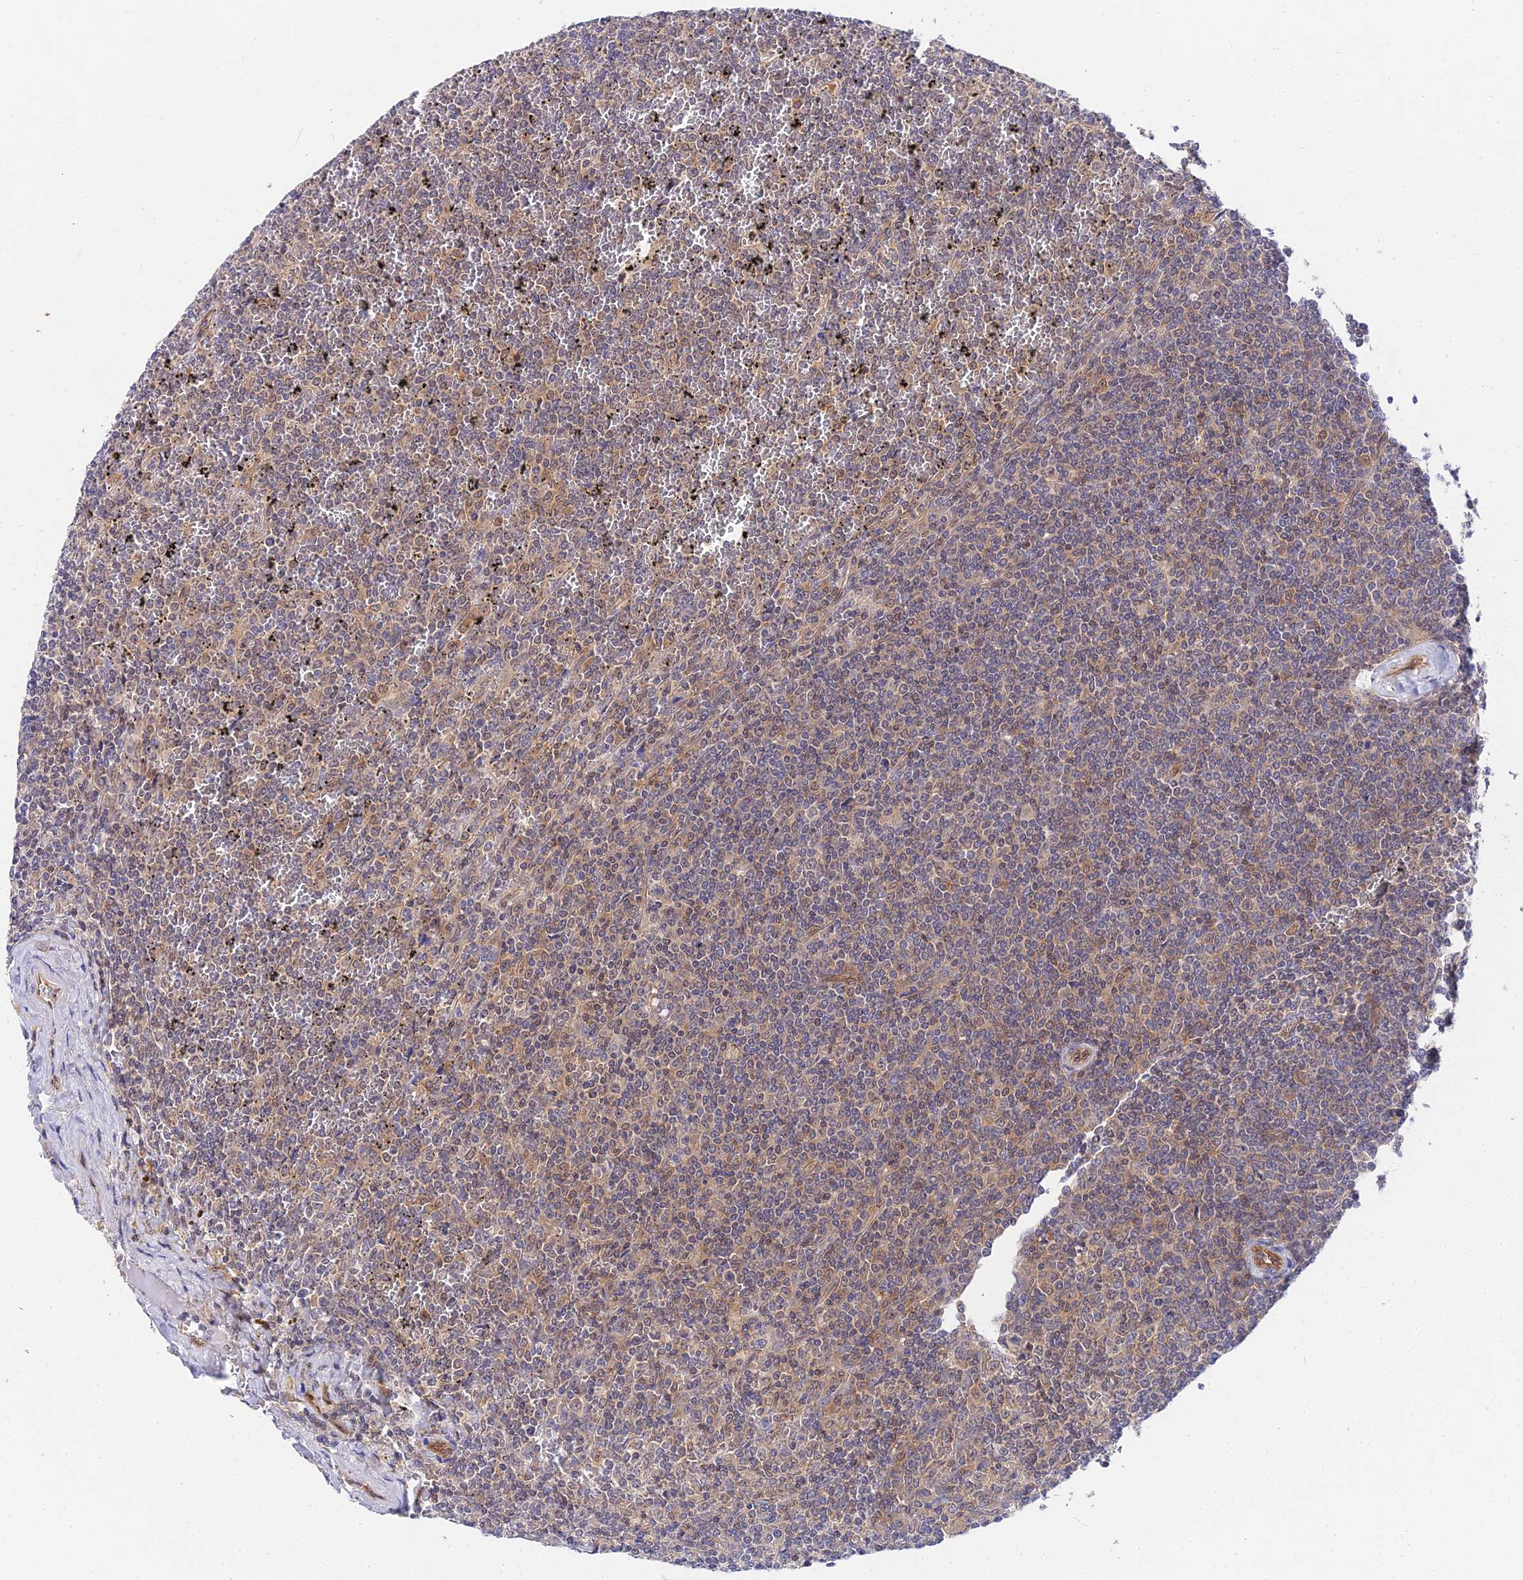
{"staining": {"intensity": "weak", "quantity": "<25%", "location": "cytoplasmic/membranous"}, "tissue": "lymphoma", "cell_type": "Tumor cells", "image_type": "cancer", "snomed": [{"axis": "morphology", "description": "Malignant lymphoma, non-Hodgkin's type, Low grade"}, {"axis": "topography", "description": "Spleen"}], "caption": "This is a photomicrograph of immunohistochemistry (IHC) staining of lymphoma, which shows no staining in tumor cells. The staining was performed using DAB to visualize the protein expression in brown, while the nuclei were stained in blue with hematoxylin (Magnification: 20x).", "gene": "PPP2R2C", "patient": {"sex": "female", "age": 19}}